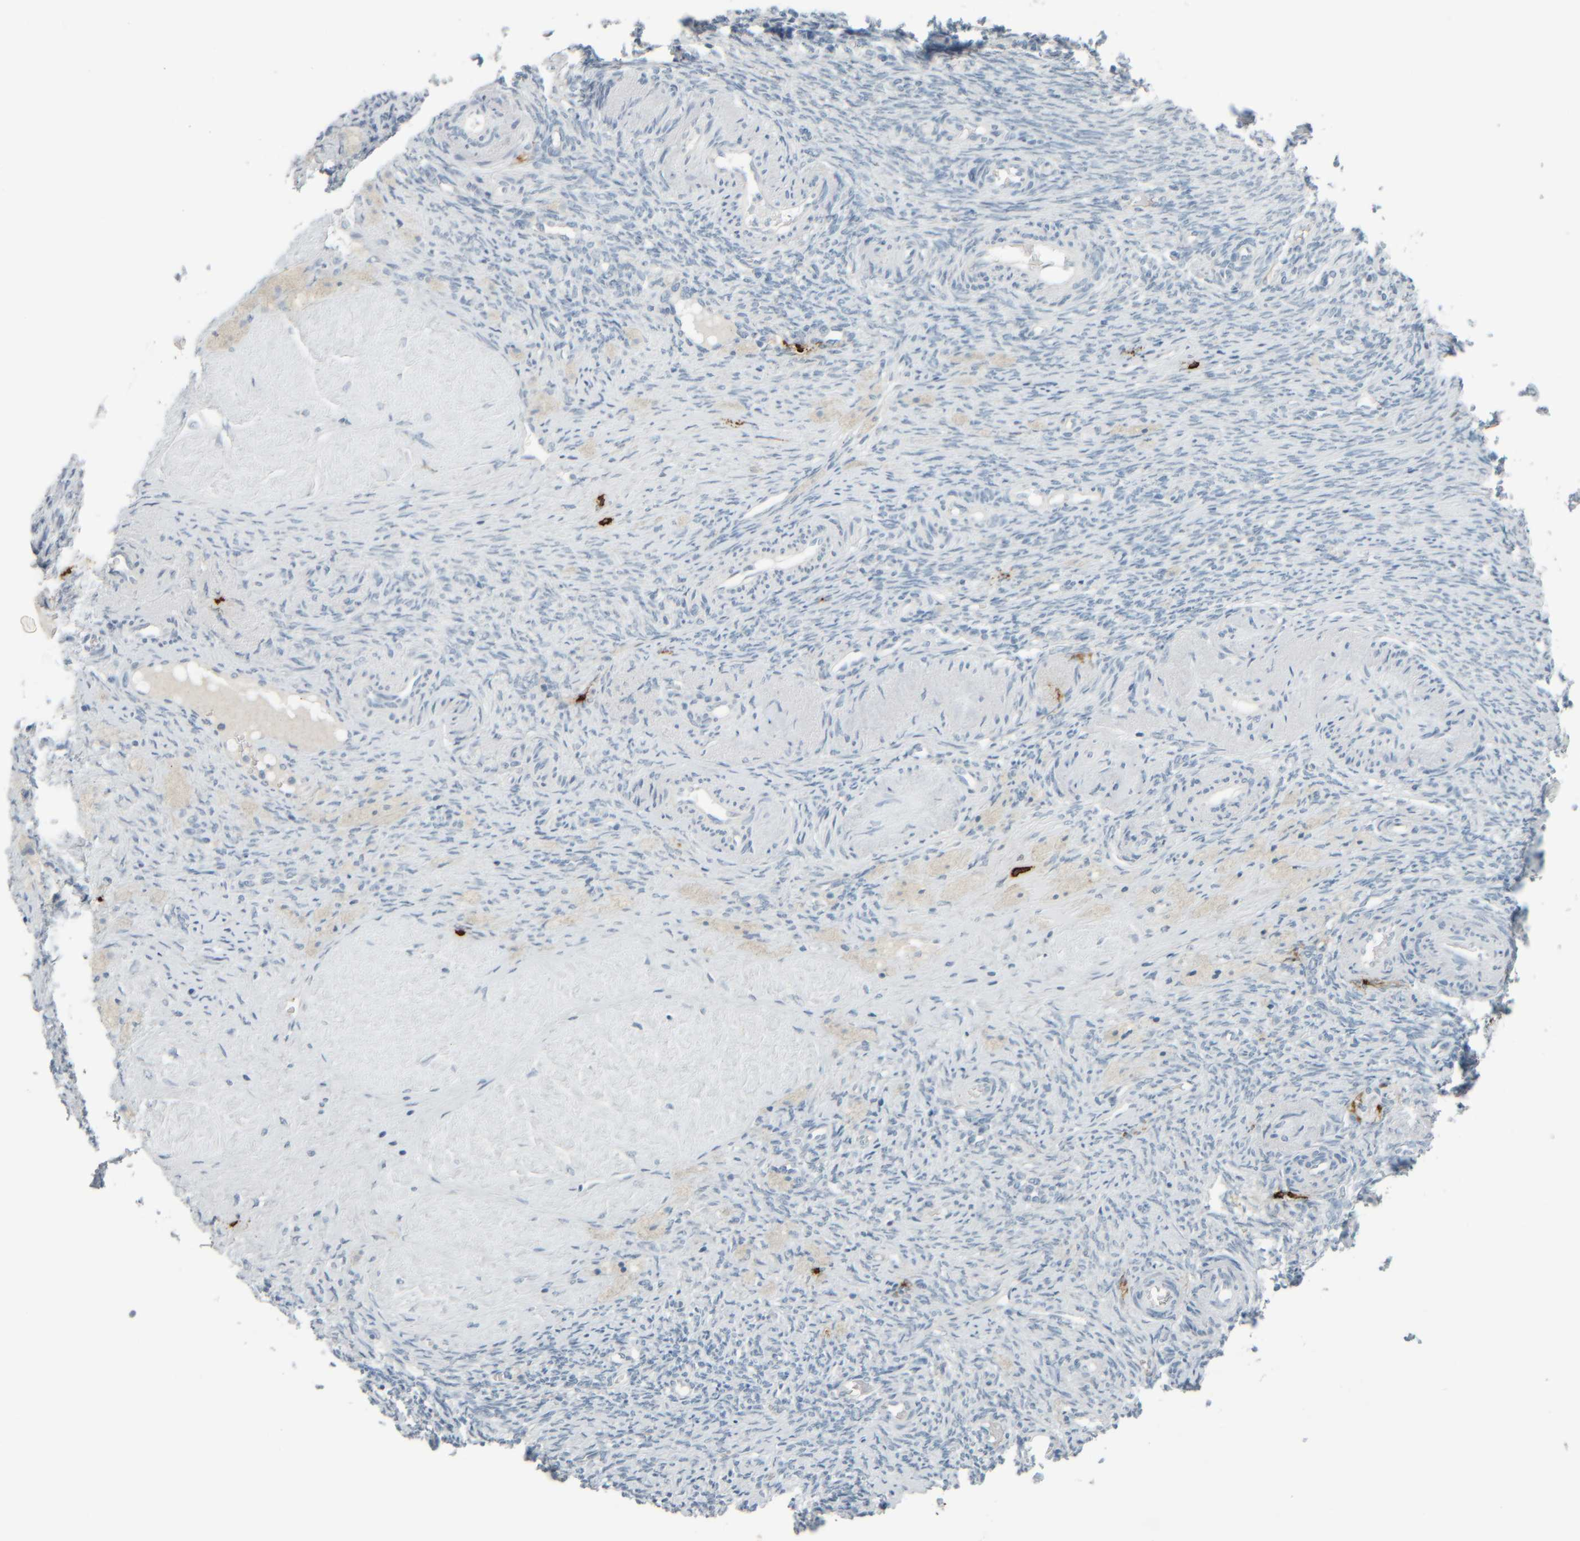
{"staining": {"intensity": "negative", "quantity": "none", "location": "none"}, "tissue": "ovary", "cell_type": "Ovarian stroma cells", "image_type": "normal", "snomed": [{"axis": "morphology", "description": "Normal tissue, NOS"}, {"axis": "topography", "description": "Ovary"}], "caption": "Protein analysis of normal ovary exhibits no significant positivity in ovarian stroma cells. The staining is performed using DAB (3,3'-diaminobenzidine) brown chromogen with nuclei counter-stained in using hematoxylin.", "gene": "TPSAB1", "patient": {"sex": "female", "age": 41}}